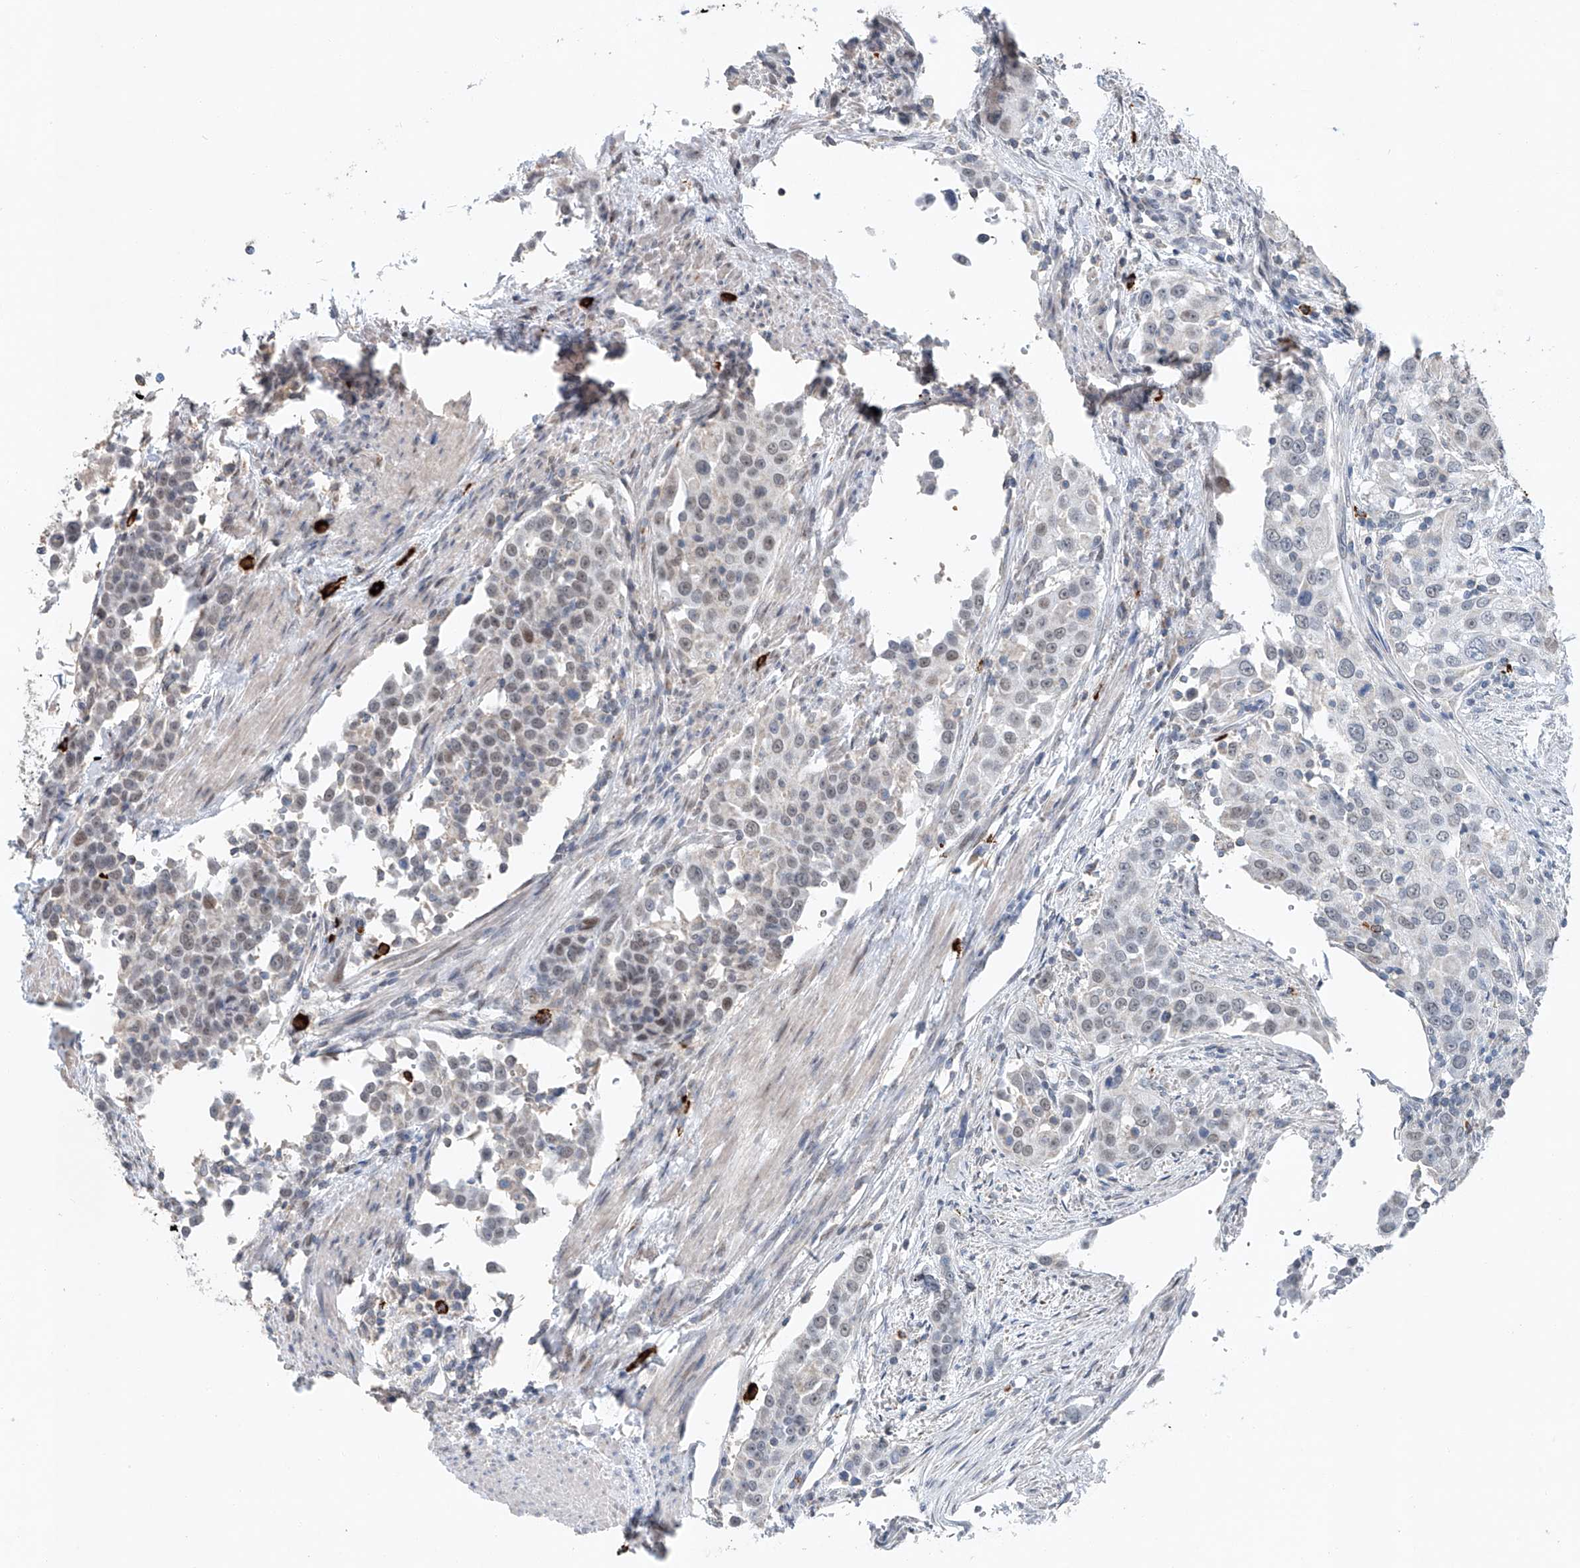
{"staining": {"intensity": "negative", "quantity": "none", "location": "none"}, "tissue": "urothelial cancer", "cell_type": "Tumor cells", "image_type": "cancer", "snomed": [{"axis": "morphology", "description": "Urothelial carcinoma, High grade"}, {"axis": "topography", "description": "Urinary bladder"}], "caption": "Urothelial carcinoma (high-grade) was stained to show a protein in brown. There is no significant expression in tumor cells.", "gene": "KLF15", "patient": {"sex": "female", "age": 80}}